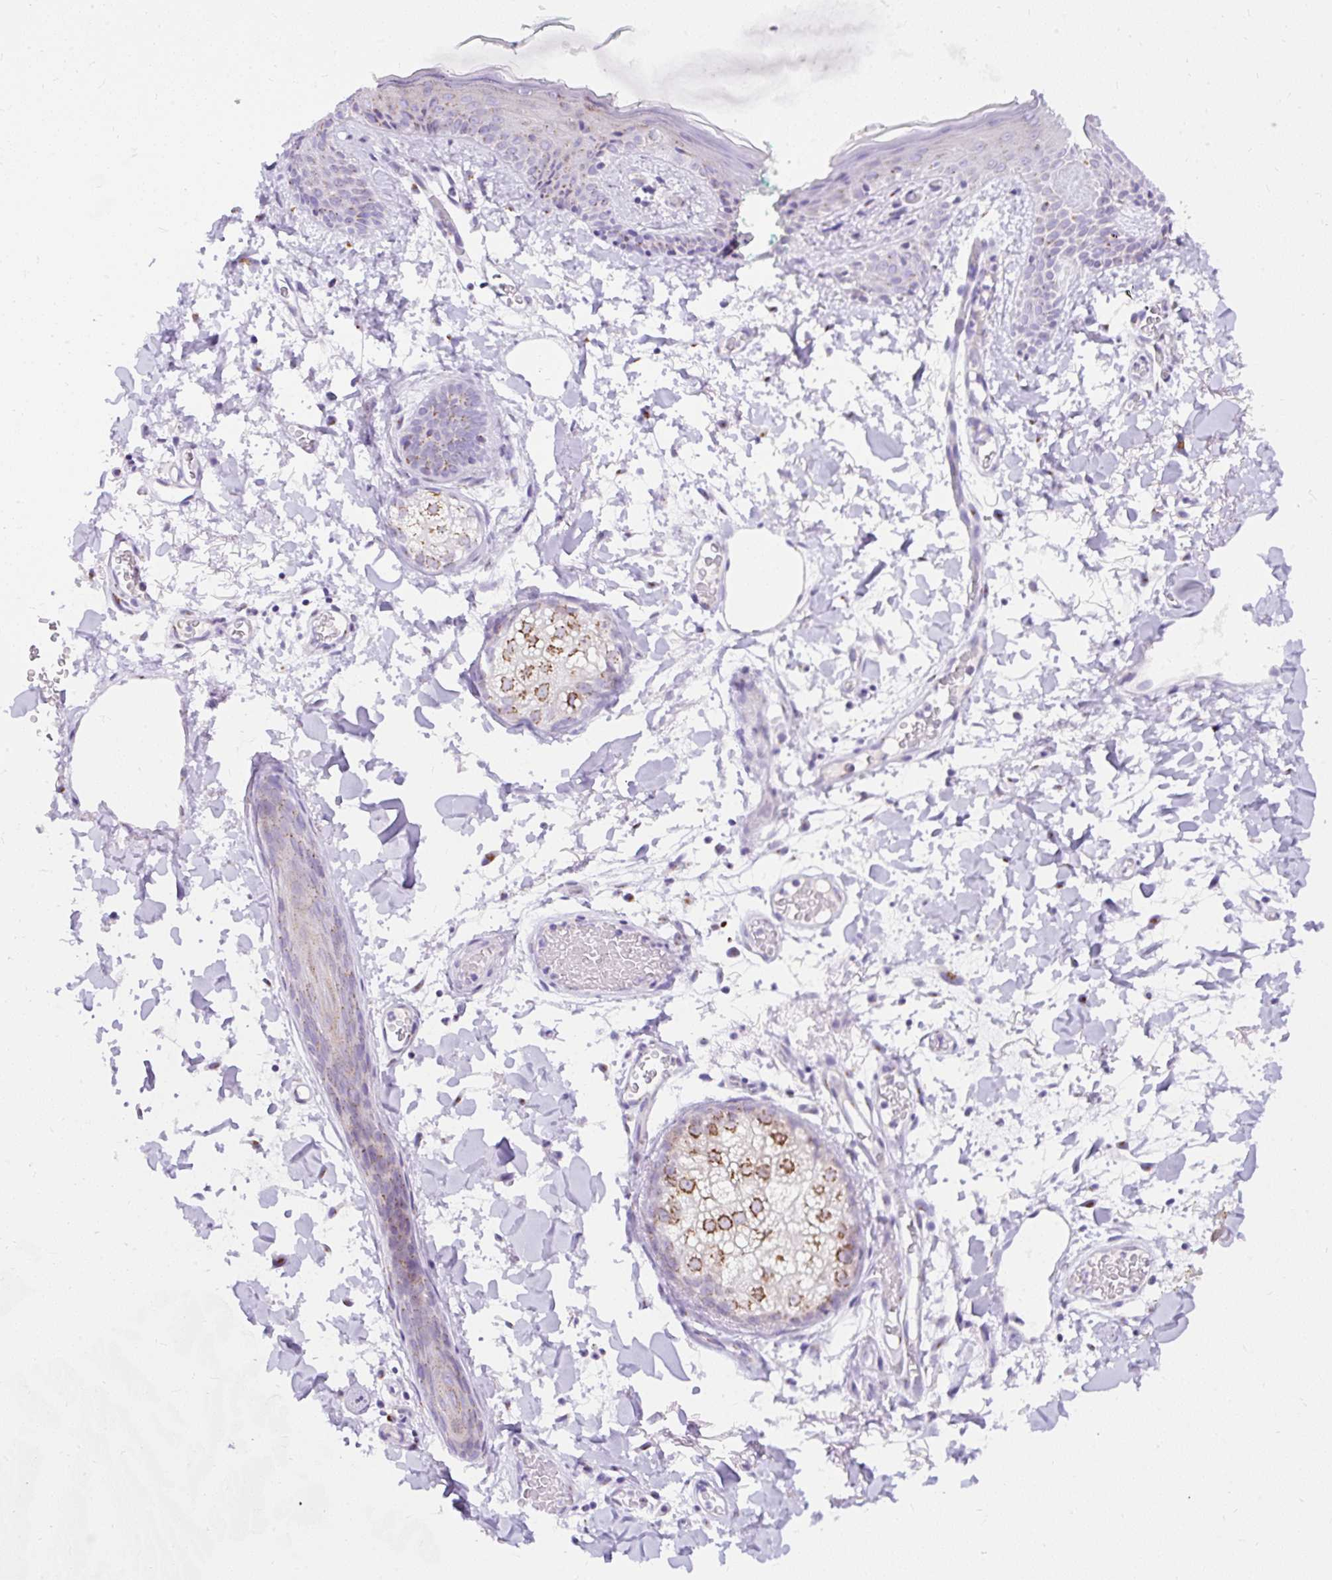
{"staining": {"intensity": "negative", "quantity": "none", "location": "none"}, "tissue": "skin", "cell_type": "Fibroblasts", "image_type": "normal", "snomed": [{"axis": "morphology", "description": "Normal tissue, NOS"}, {"axis": "topography", "description": "Skin"}], "caption": "A high-resolution photomicrograph shows immunohistochemistry staining of benign skin, which reveals no significant staining in fibroblasts.", "gene": "GOLGA8A", "patient": {"sex": "male", "age": 79}}